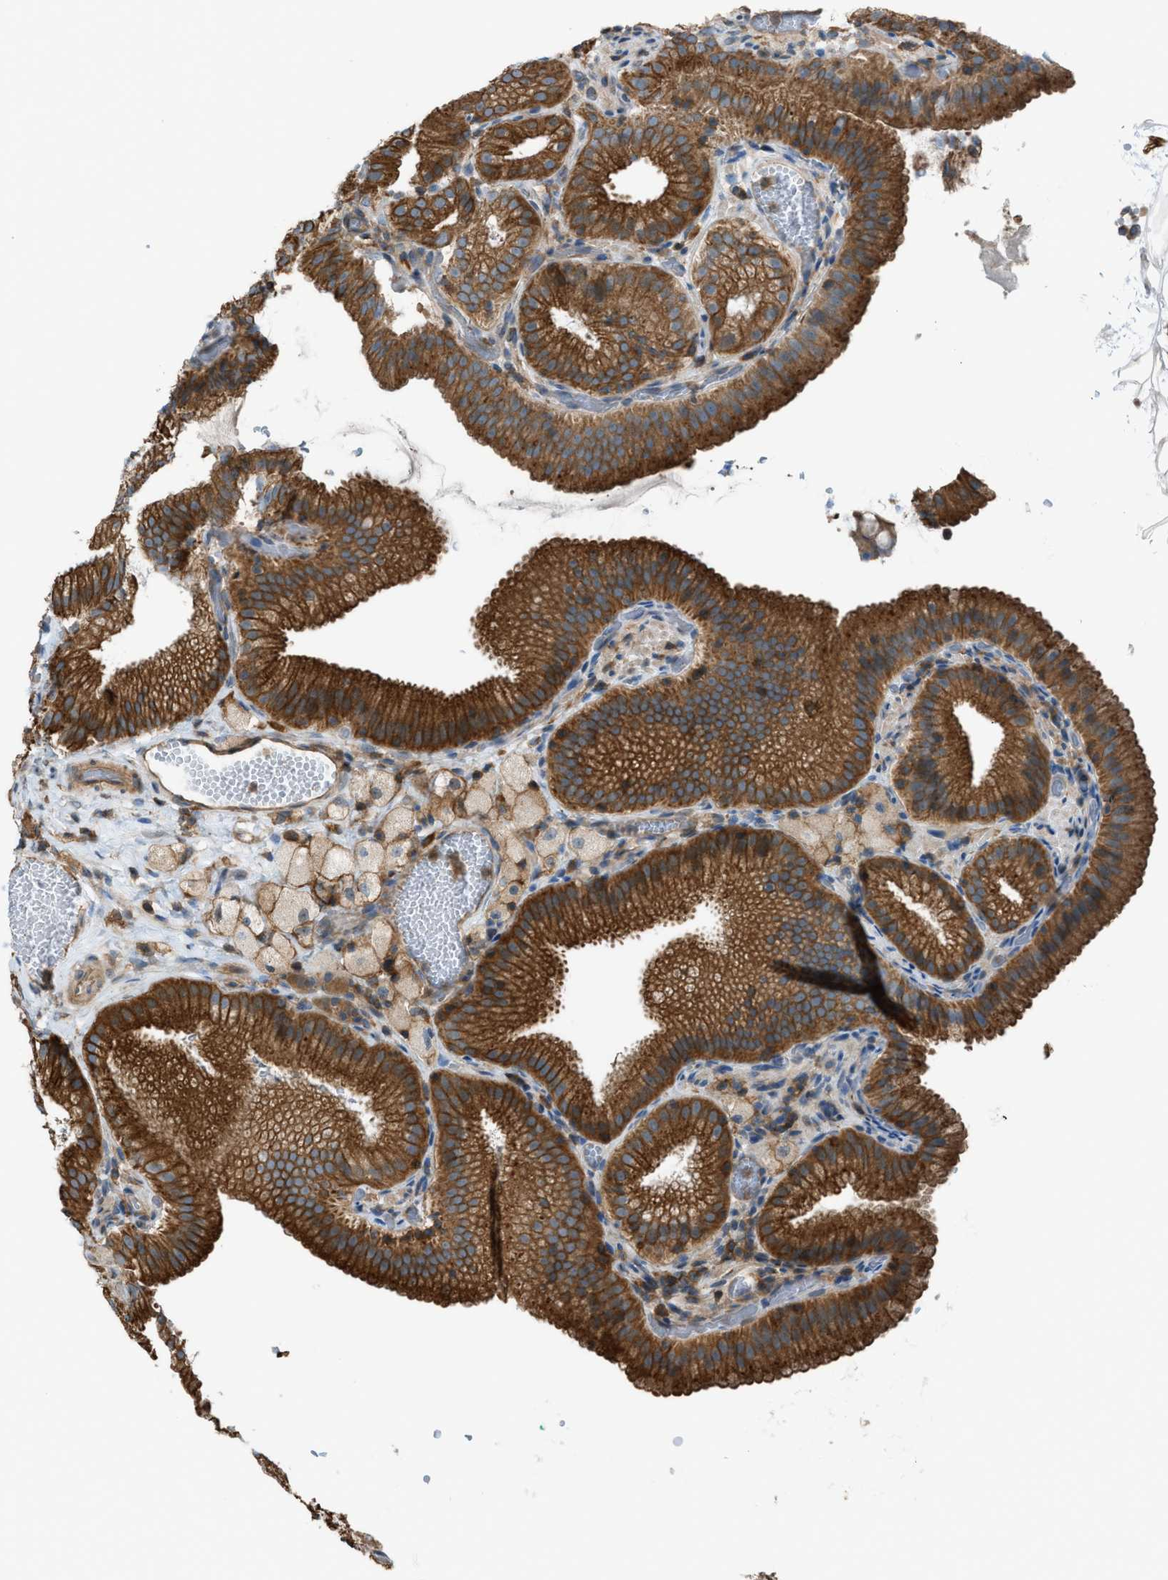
{"staining": {"intensity": "strong", "quantity": ">75%", "location": "cytoplasmic/membranous"}, "tissue": "gallbladder", "cell_type": "Glandular cells", "image_type": "normal", "snomed": [{"axis": "morphology", "description": "Normal tissue, NOS"}, {"axis": "topography", "description": "Gallbladder"}], "caption": "Benign gallbladder was stained to show a protein in brown. There is high levels of strong cytoplasmic/membranous positivity in approximately >75% of glandular cells. The protein of interest is shown in brown color, while the nuclei are stained blue.", "gene": "DYRK1A", "patient": {"sex": "male", "age": 54}}